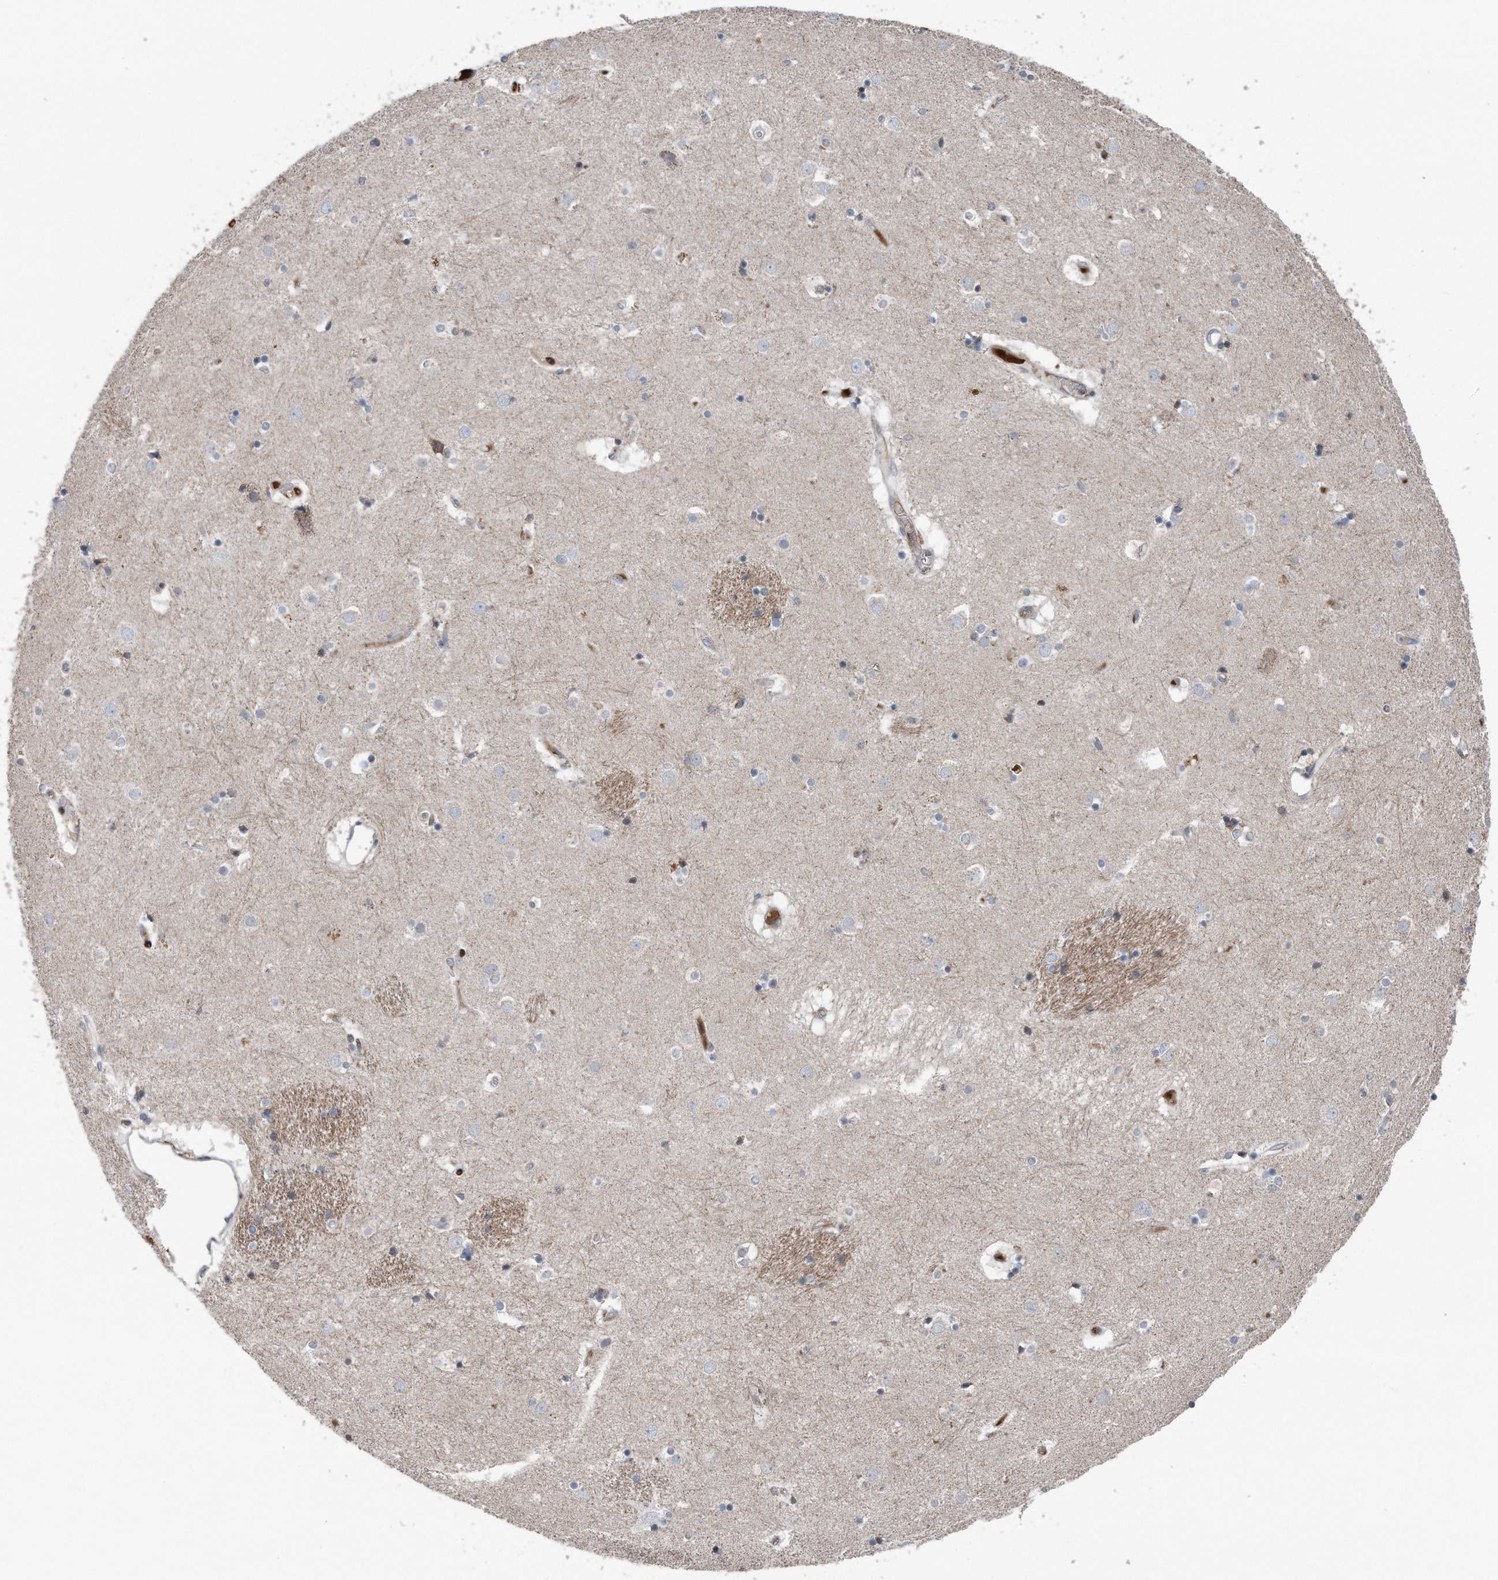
{"staining": {"intensity": "weak", "quantity": "<25%", "location": "cytoplasmic/membranous"}, "tissue": "caudate", "cell_type": "Glial cells", "image_type": "normal", "snomed": [{"axis": "morphology", "description": "Normal tissue, NOS"}, {"axis": "topography", "description": "Lateral ventricle wall"}], "caption": "This histopathology image is of normal caudate stained with immunohistochemistry to label a protein in brown with the nuclei are counter-stained blue. There is no positivity in glial cells. (Stains: DAB IHC with hematoxylin counter stain, Microscopy: brightfield microscopy at high magnification).", "gene": "DST", "patient": {"sex": "male", "age": 70}}